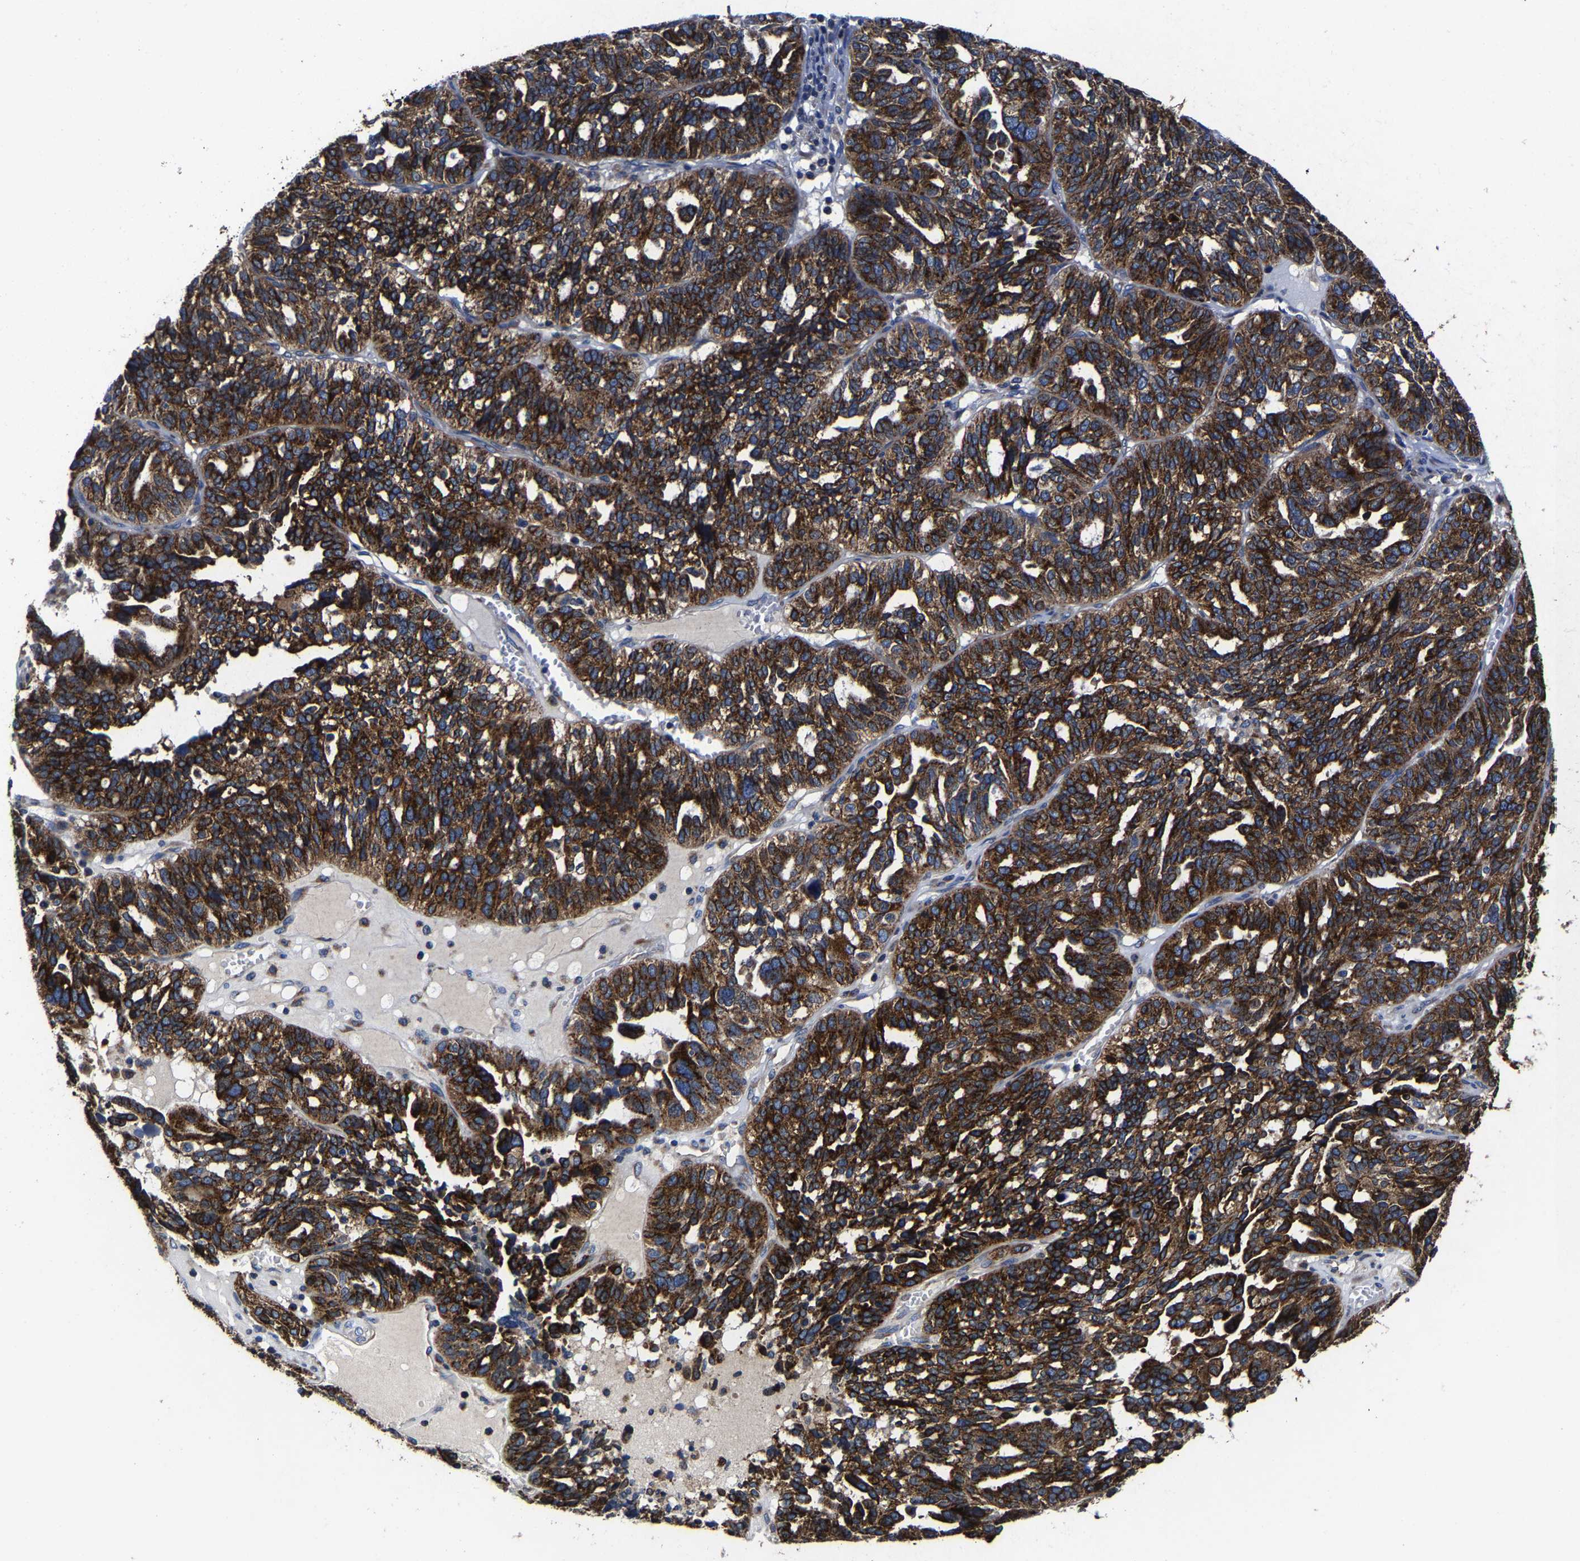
{"staining": {"intensity": "strong", "quantity": ">75%", "location": "cytoplasmic/membranous"}, "tissue": "ovarian cancer", "cell_type": "Tumor cells", "image_type": "cancer", "snomed": [{"axis": "morphology", "description": "Cystadenocarcinoma, serous, NOS"}, {"axis": "topography", "description": "Ovary"}], "caption": "This micrograph exhibits immunohistochemistry staining of human serous cystadenocarcinoma (ovarian), with high strong cytoplasmic/membranous expression in about >75% of tumor cells.", "gene": "EBAG9", "patient": {"sex": "female", "age": 59}}